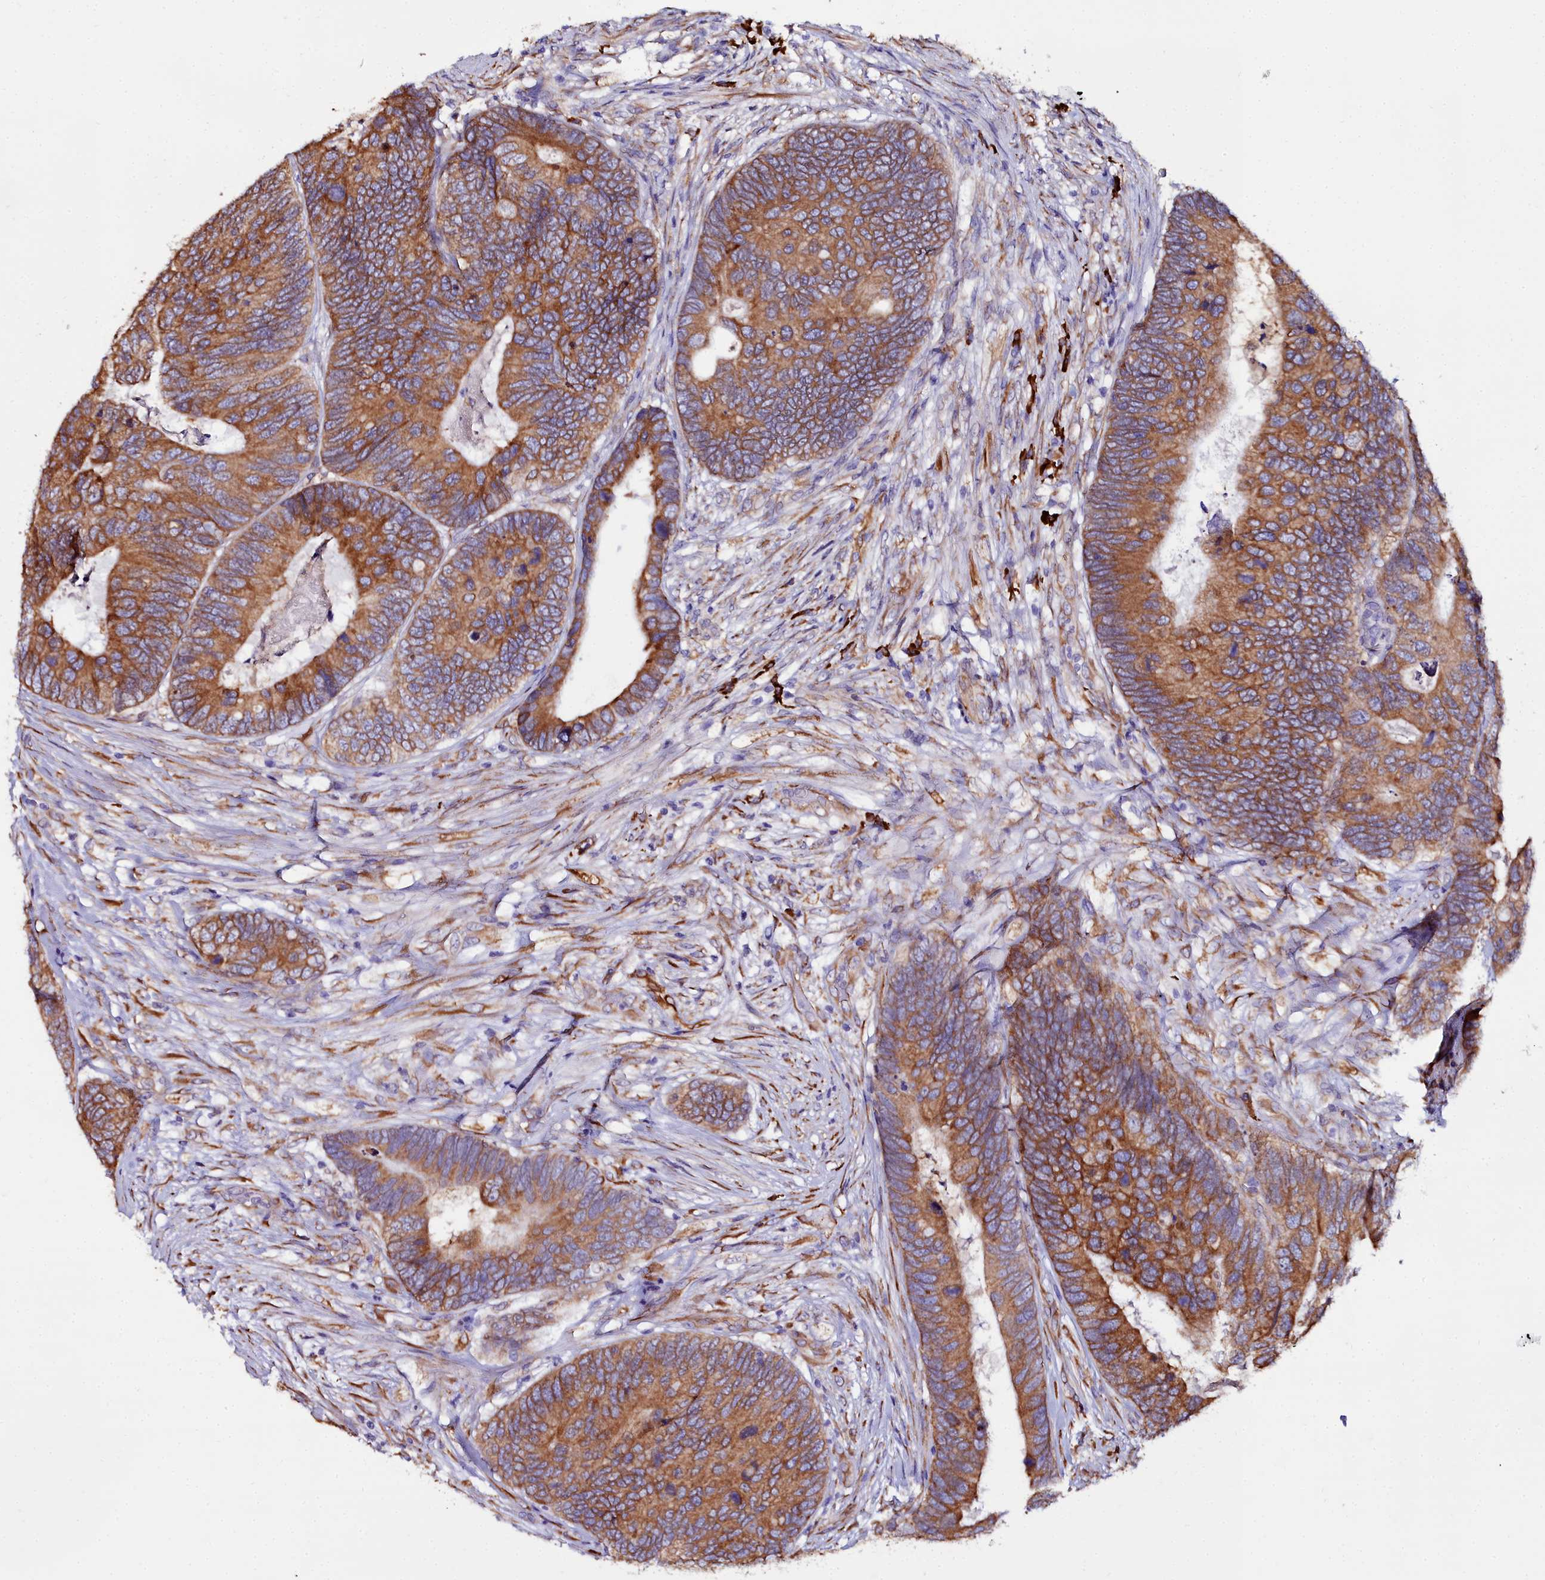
{"staining": {"intensity": "moderate", "quantity": ">75%", "location": "cytoplasmic/membranous"}, "tissue": "colorectal cancer", "cell_type": "Tumor cells", "image_type": "cancer", "snomed": [{"axis": "morphology", "description": "Adenocarcinoma, NOS"}, {"axis": "topography", "description": "Colon"}], "caption": "Colorectal cancer stained with a protein marker reveals moderate staining in tumor cells.", "gene": "TXNDC5", "patient": {"sex": "female", "age": 67}}